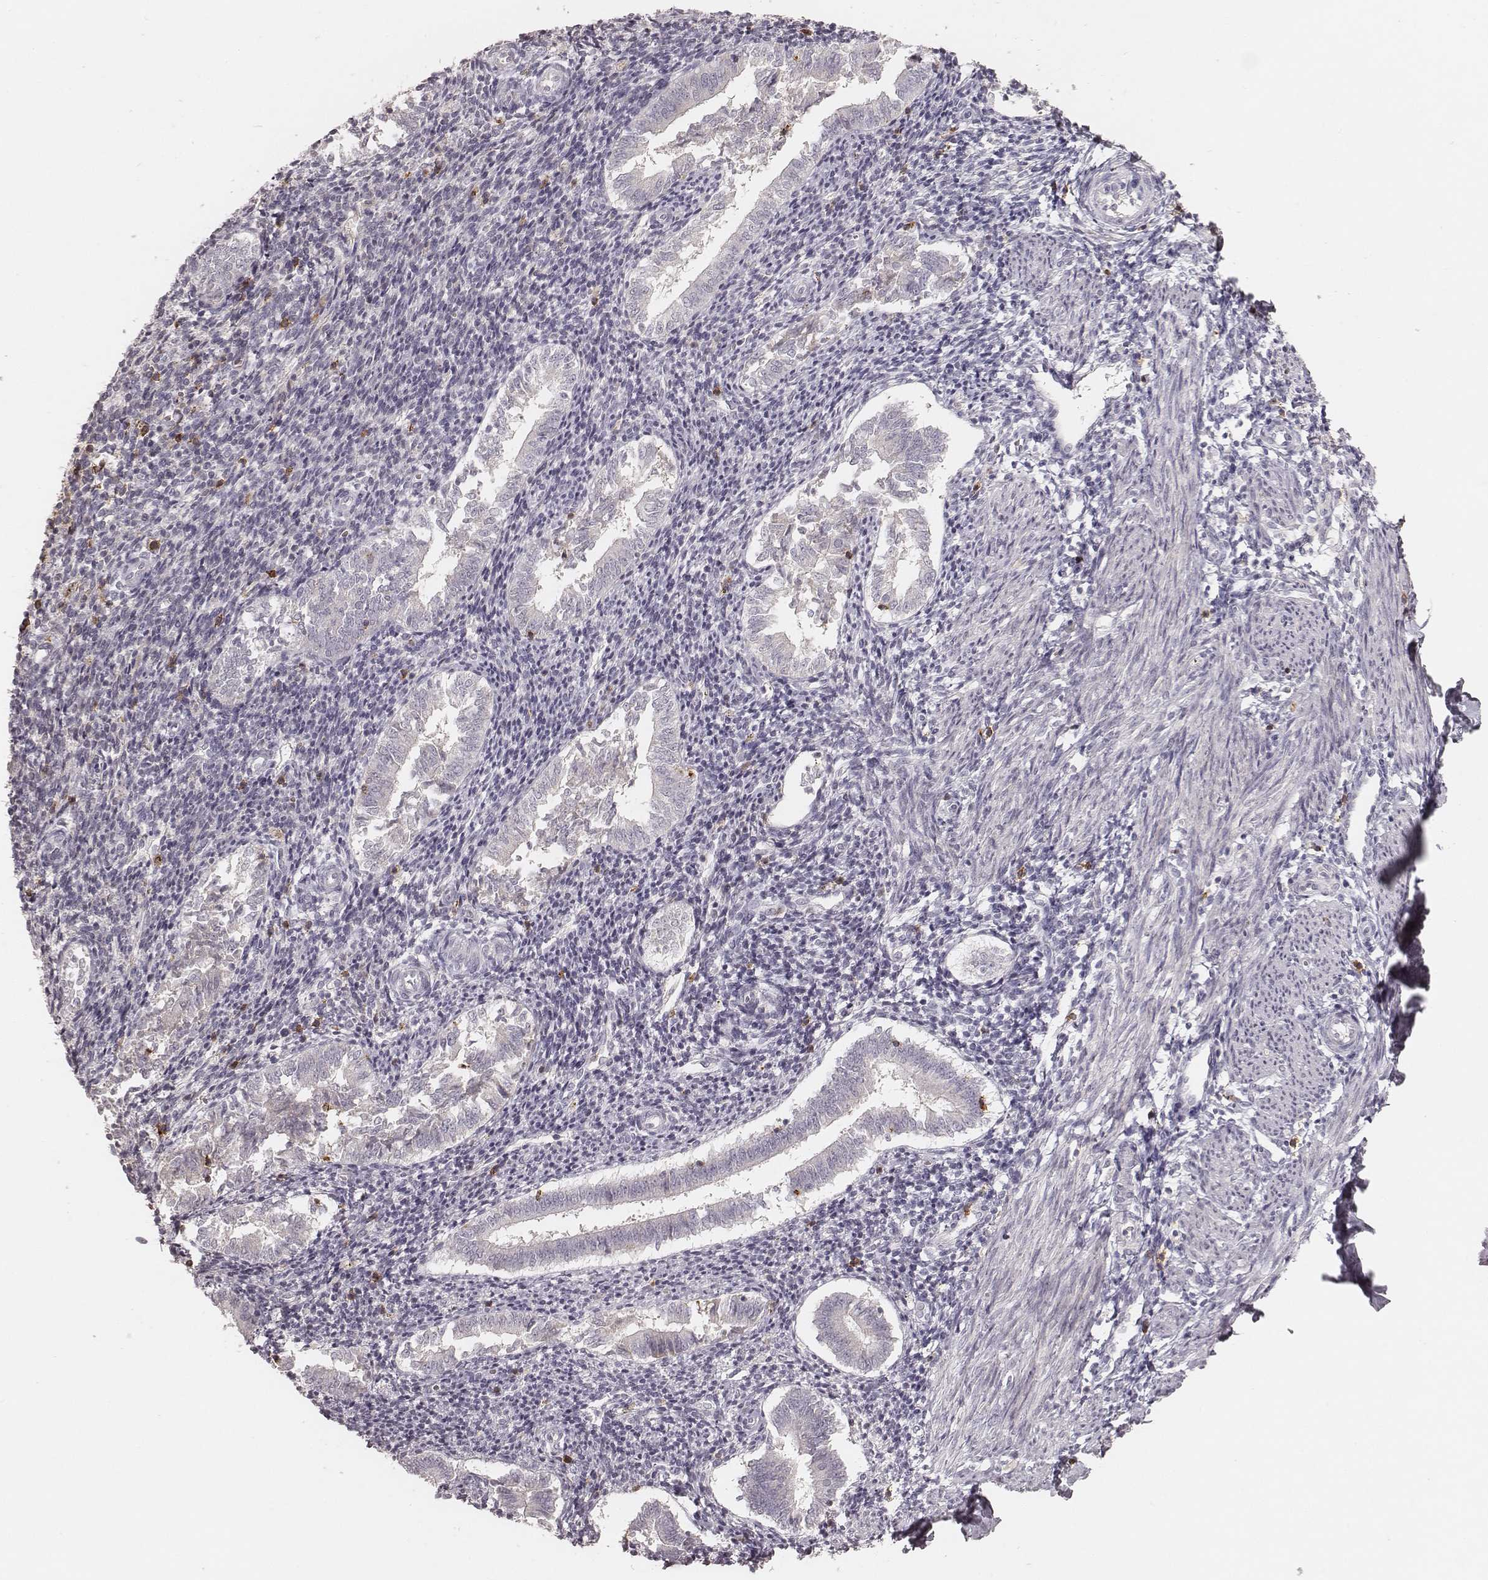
{"staining": {"intensity": "negative", "quantity": "none", "location": "none"}, "tissue": "endometrium", "cell_type": "Cells in endometrial stroma", "image_type": "normal", "snomed": [{"axis": "morphology", "description": "Normal tissue, NOS"}, {"axis": "topography", "description": "Endometrium"}], "caption": "This is an immunohistochemistry photomicrograph of benign human endometrium. There is no positivity in cells in endometrial stroma.", "gene": "CD8A", "patient": {"sex": "female", "age": 25}}